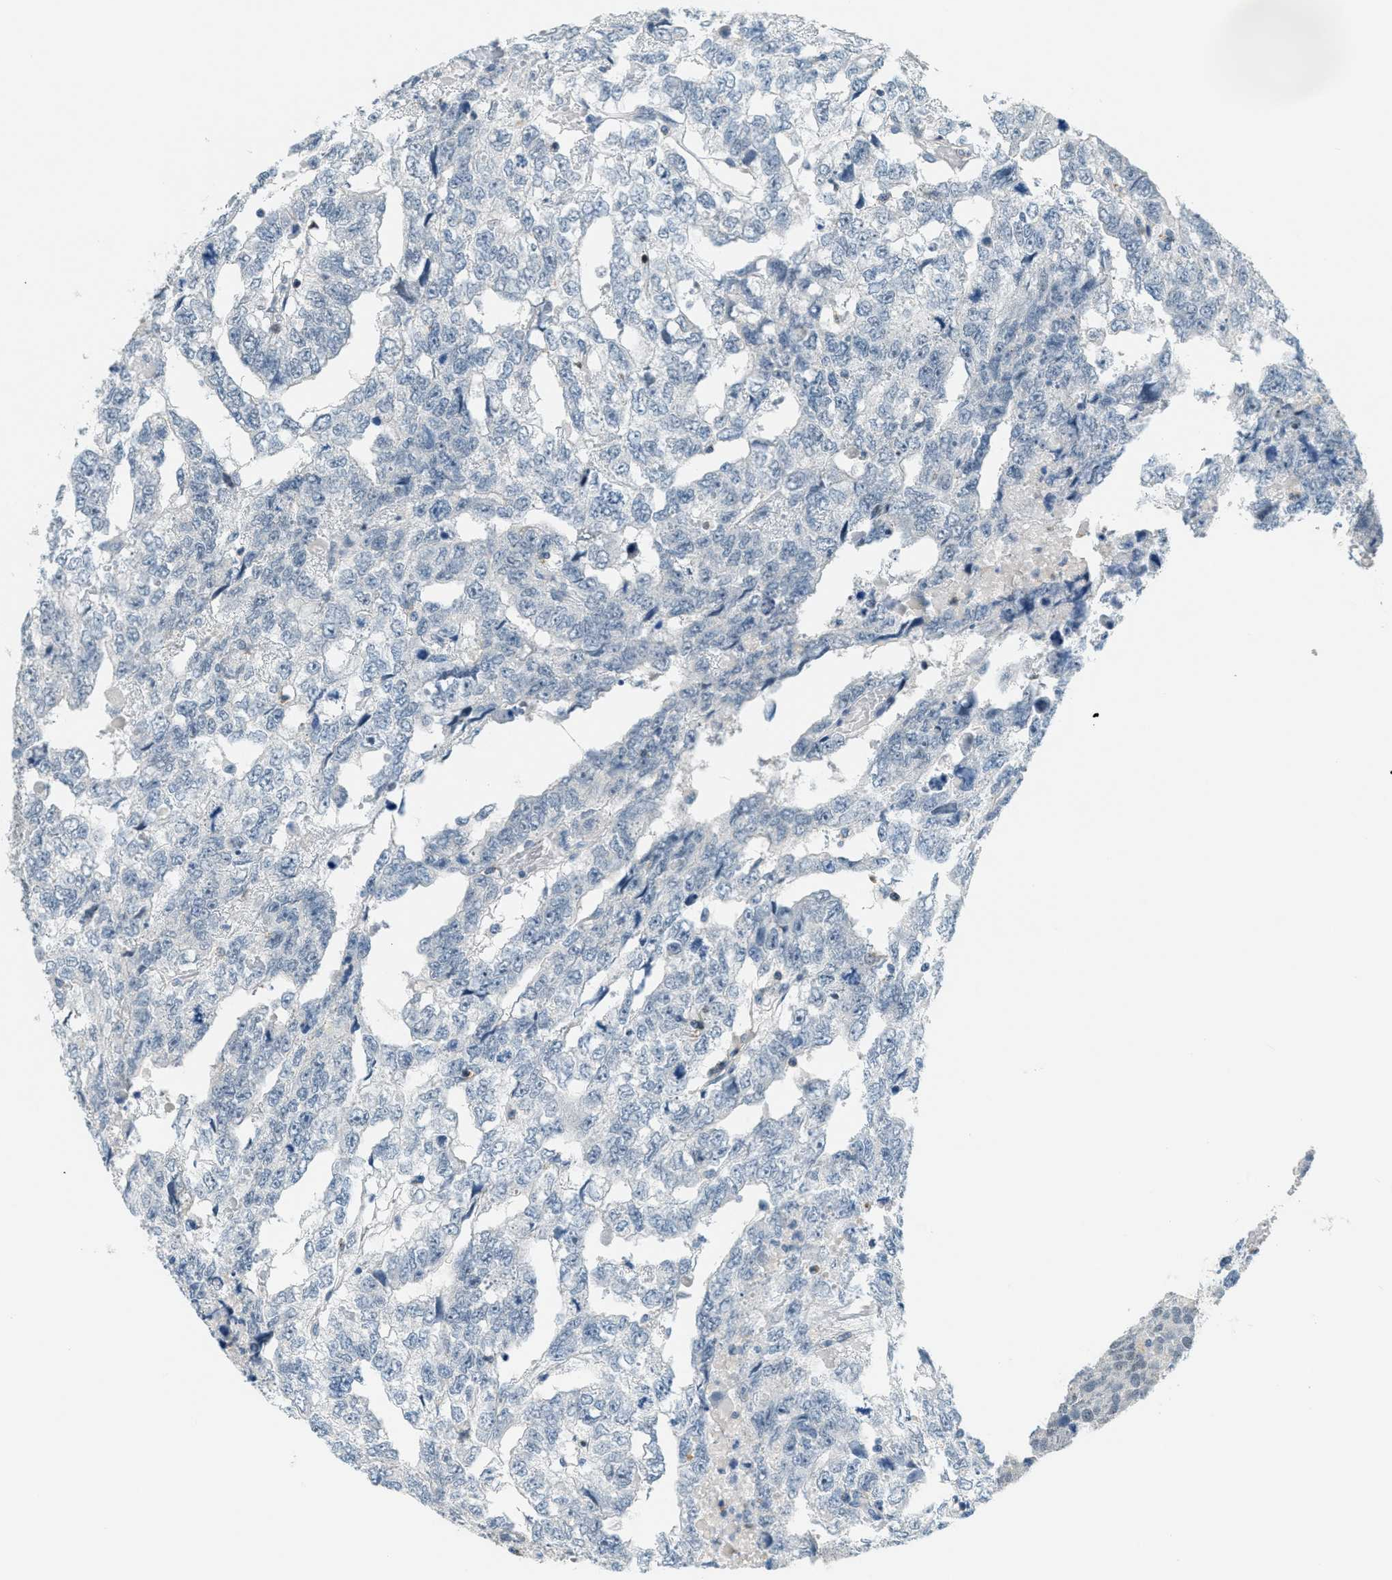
{"staining": {"intensity": "negative", "quantity": "none", "location": "none"}, "tissue": "testis cancer", "cell_type": "Tumor cells", "image_type": "cancer", "snomed": [{"axis": "morphology", "description": "Carcinoma, Embryonal, NOS"}, {"axis": "topography", "description": "Testis"}], "caption": "Tumor cells are negative for protein expression in human testis cancer. The staining is performed using DAB (3,3'-diaminobenzidine) brown chromogen with nuclei counter-stained in using hematoxylin.", "gene": "FYN", "patient": {"sex": "male", "age": 36}}